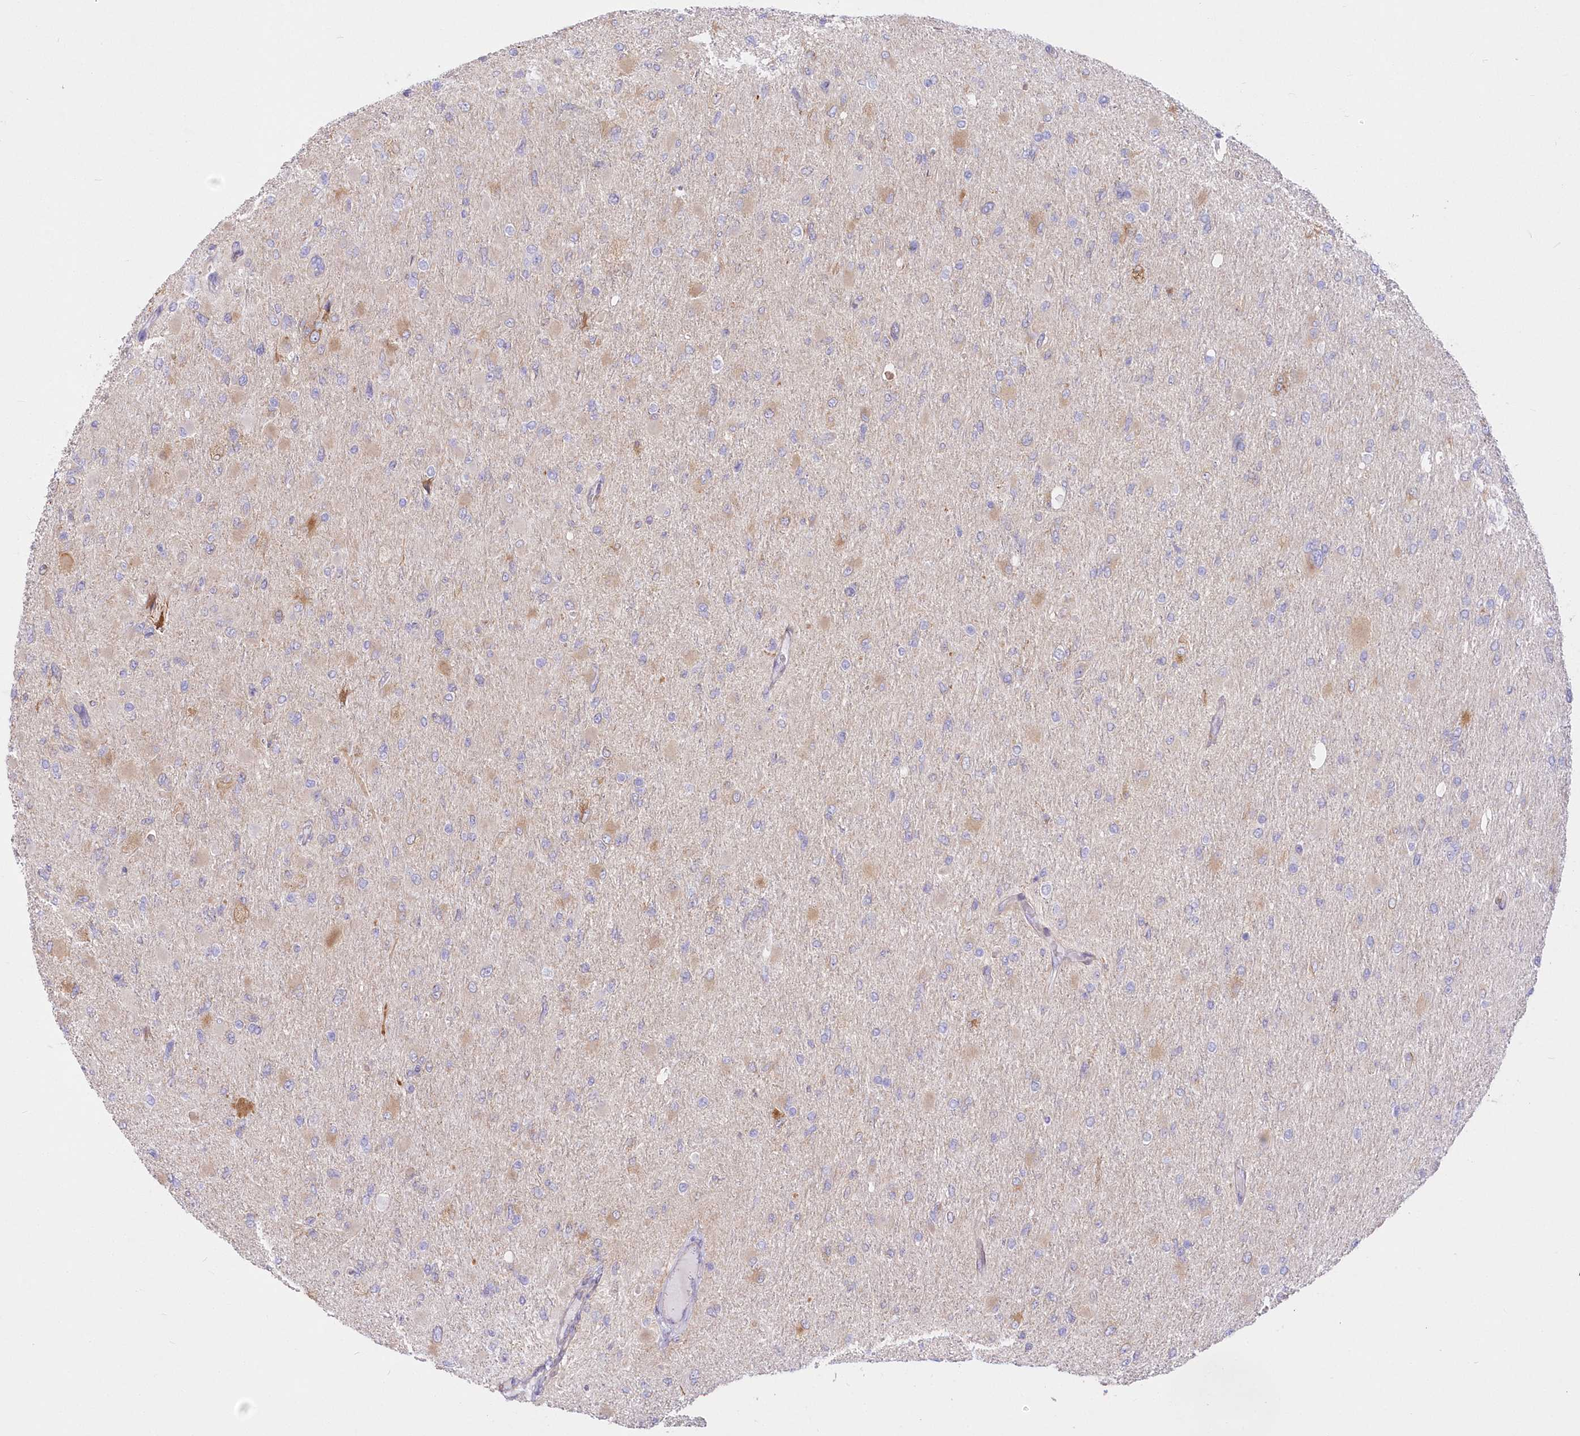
{"staining": {"intensity": "negative", "quantity": "none", "location": "none"}, "tissue": "glioma", "cell_type": "Tumor cells", "image_type": "cancer", "snomed": [{"axis": "morphology", "description": "Glioma, malignant, High grade"}, {"axis": "topography", "description": "Cerebral cortex"}], "caption": "Glioma was stained to show a protein in brown. There is no significant staining in tumor cells.", "gene": "YTHDC2", "patient": {"sex": "female", "age": 36}}